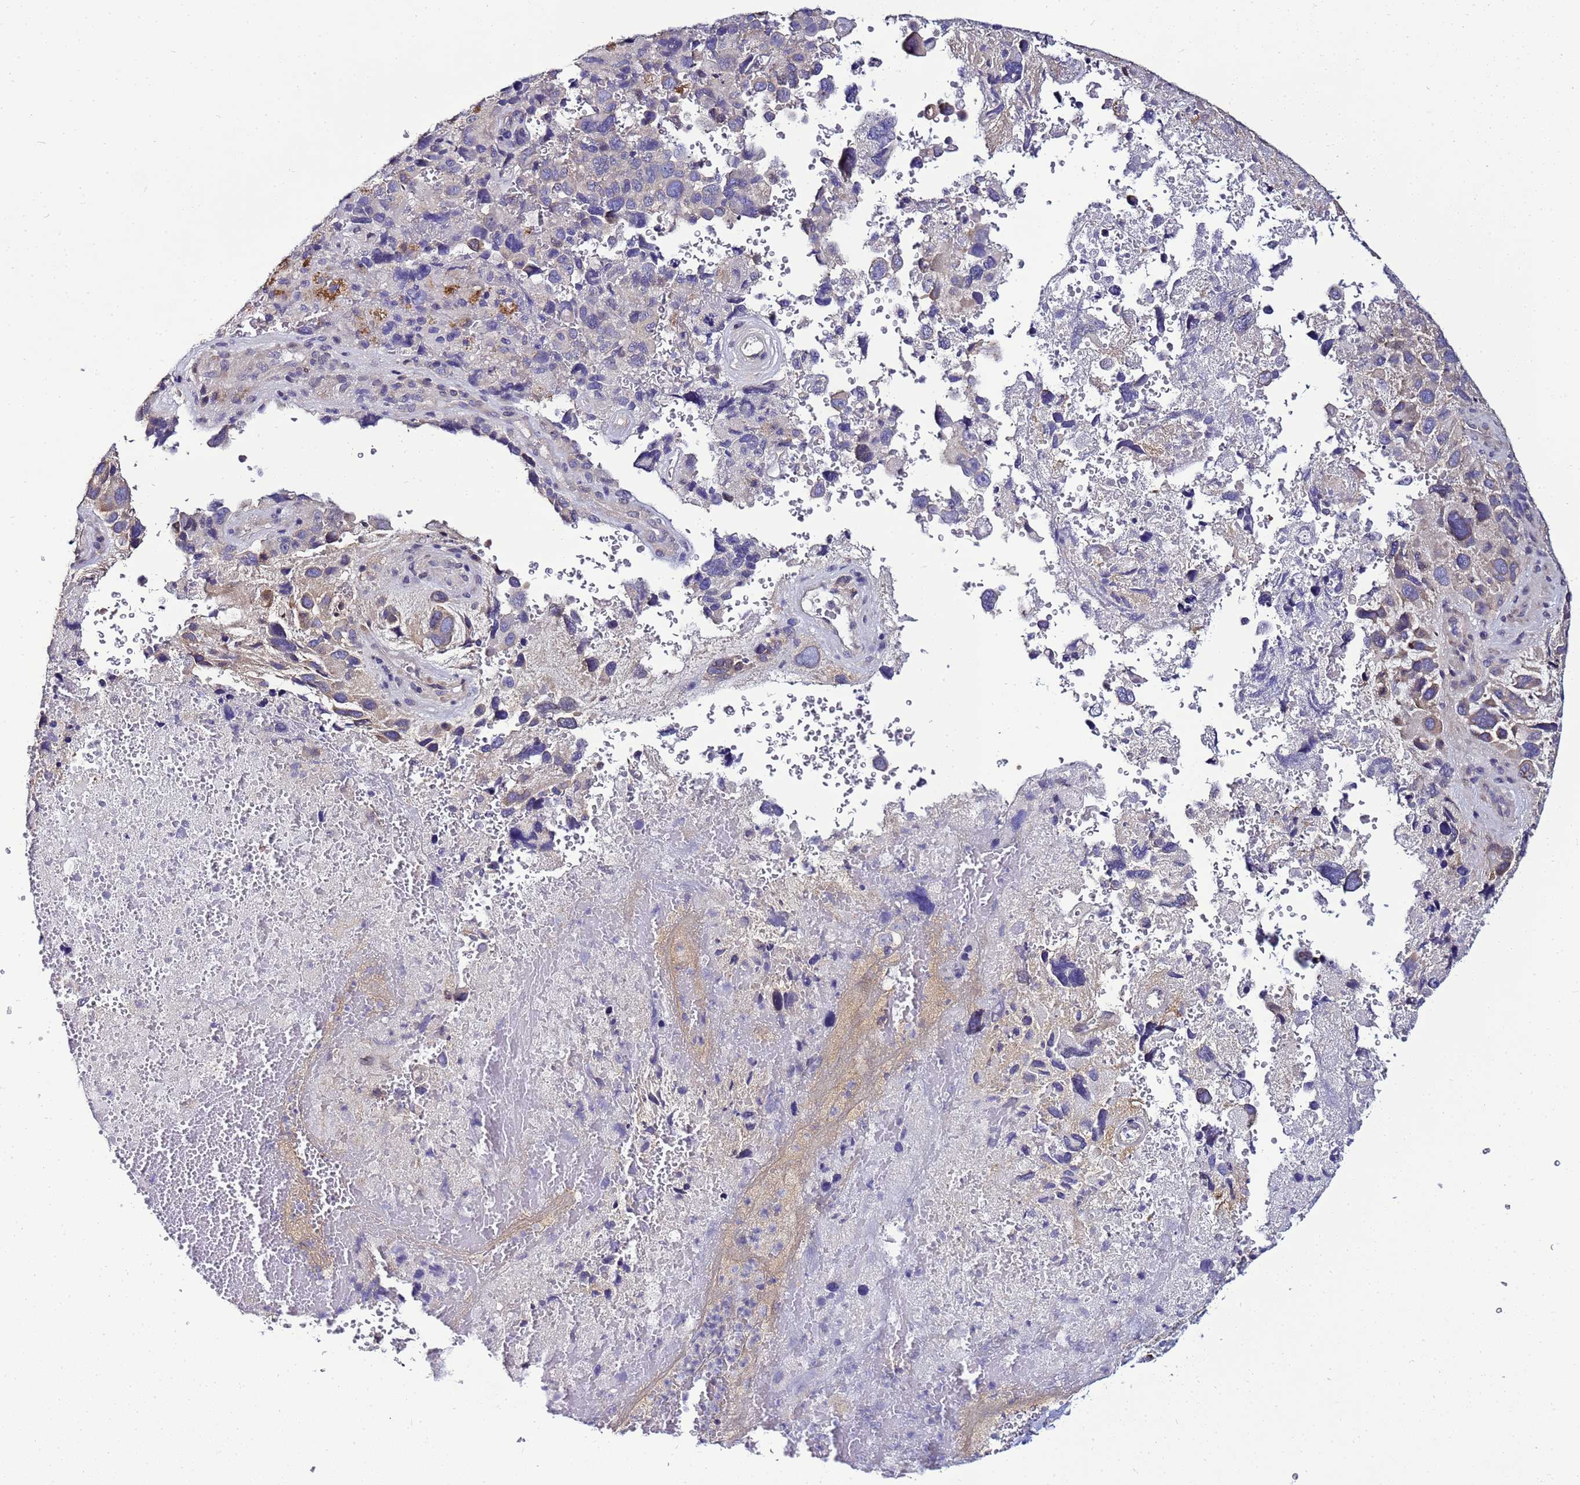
{"staining": {"intensity": "negative", "quantity": "none", "location": "none"}, "tissue": "lung cancer", "cell_type": "Tumor cells", "image_type": "cancer", "snomed": [{"axis": "morphology", "description": "Adenocarcinoma, NOS"}, {"axis": "topography", "description": "Lung"}], "caption": "The immunohistochemistry histopathology image has no significant expression in tumor cells of adenocarcinoma (lung) tissue.", "gene": "FAM166B", "patient": {"sex": "male", "age": 67}}